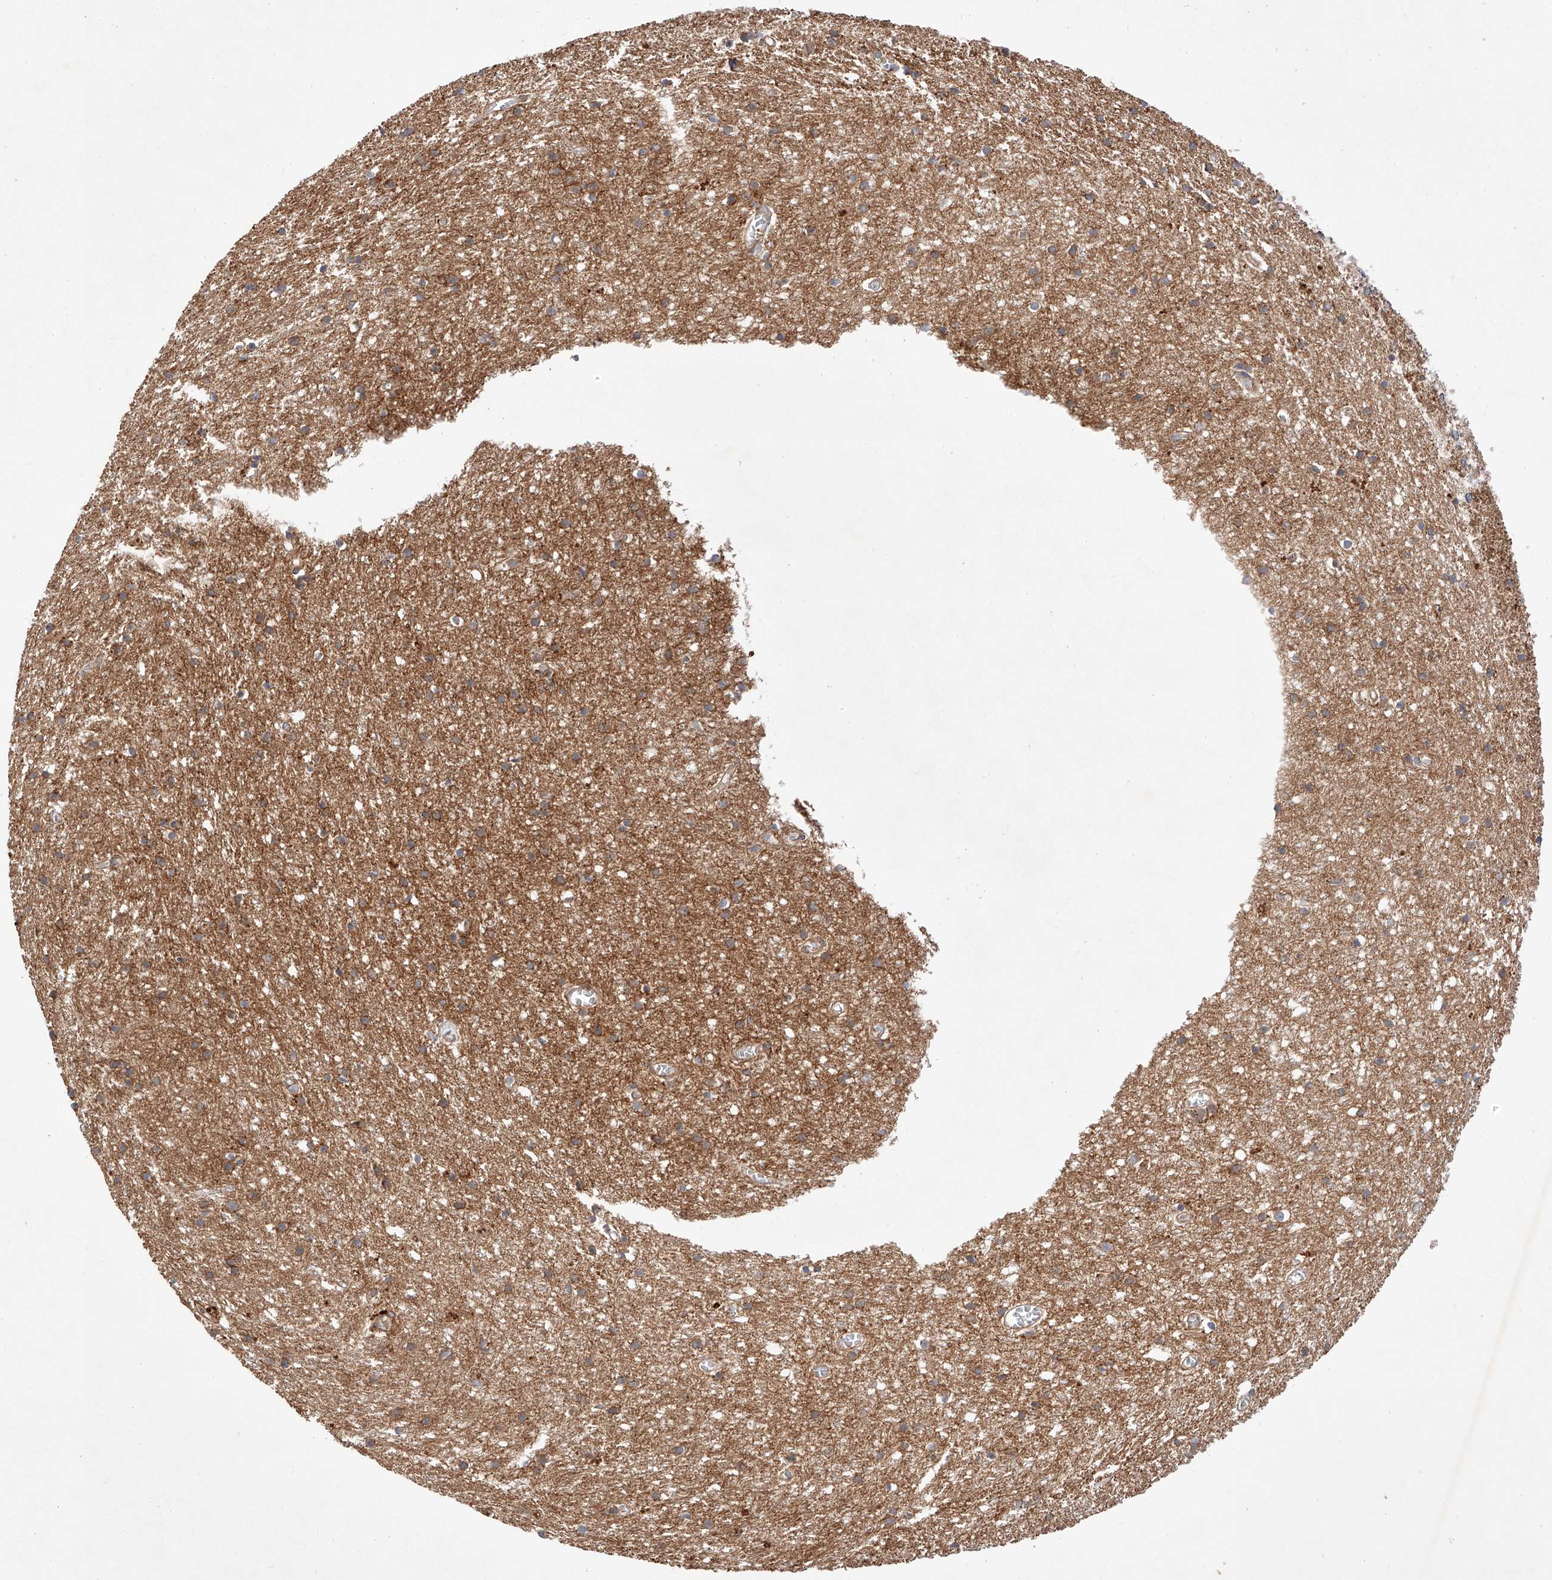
{"staining": {"intensity": "moderate", "quantity": ">75%", "location": "cytoplasmic/membranous"}, "tissue": "cerebral cortex", "cell_type": "Endothelial cells", "image_type": "normal", "snomed": [{"axis": "morphology", "description": "Normal tissue, NOS"}, {"axis": "topography", "description": "Cerebral cortex"}], "caption": "DAB immunohistochemical staining of unremarkable cerebral cortex displays moderate cytoplasmic/membranous protein staining in approximately >75% of endothelial cells.", "gene": "RAB23", "patient": {"sex": "female", "age": 64}}